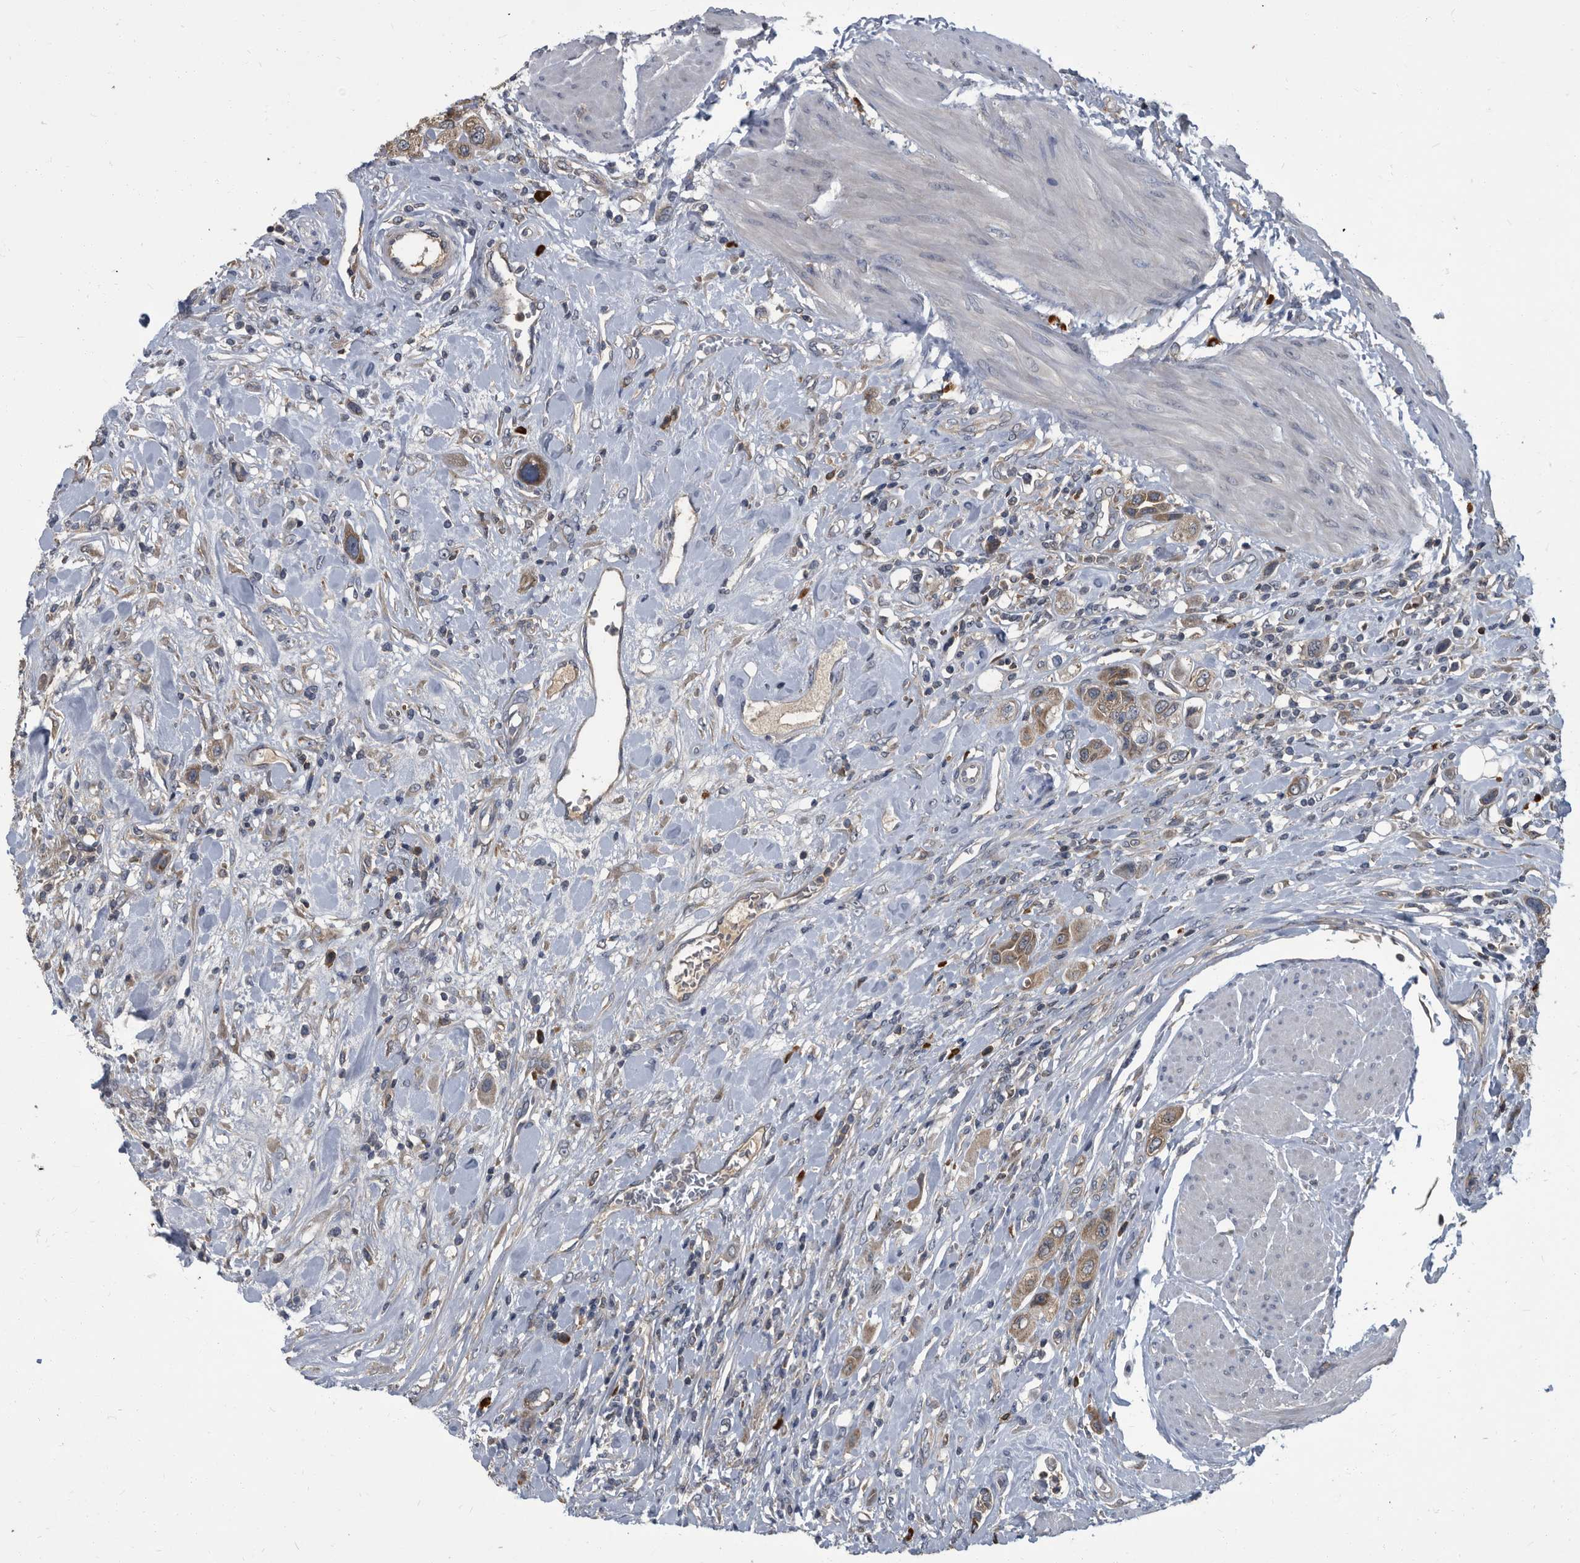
{"staining": {"intensity": "weak", "quantity": ">75%", "location": "cytoplasmic/membranous"}, "tissue": "urothelial cancer", "cell_type": "Tumor cells", "image_type": "cancer", "snomed": [{"axis": "morphology", "description": "Urothelial carcinoma, High grade"}, {"axis": "topography", "description": "Urinary bladder"}], "caption": "Urothelial cancer tissue shows weak cytoplasmic/membranous expression in approximately >75% of tumor cells", "gene": "CDV3", "patient": {"sex": "male", "age": 50}}